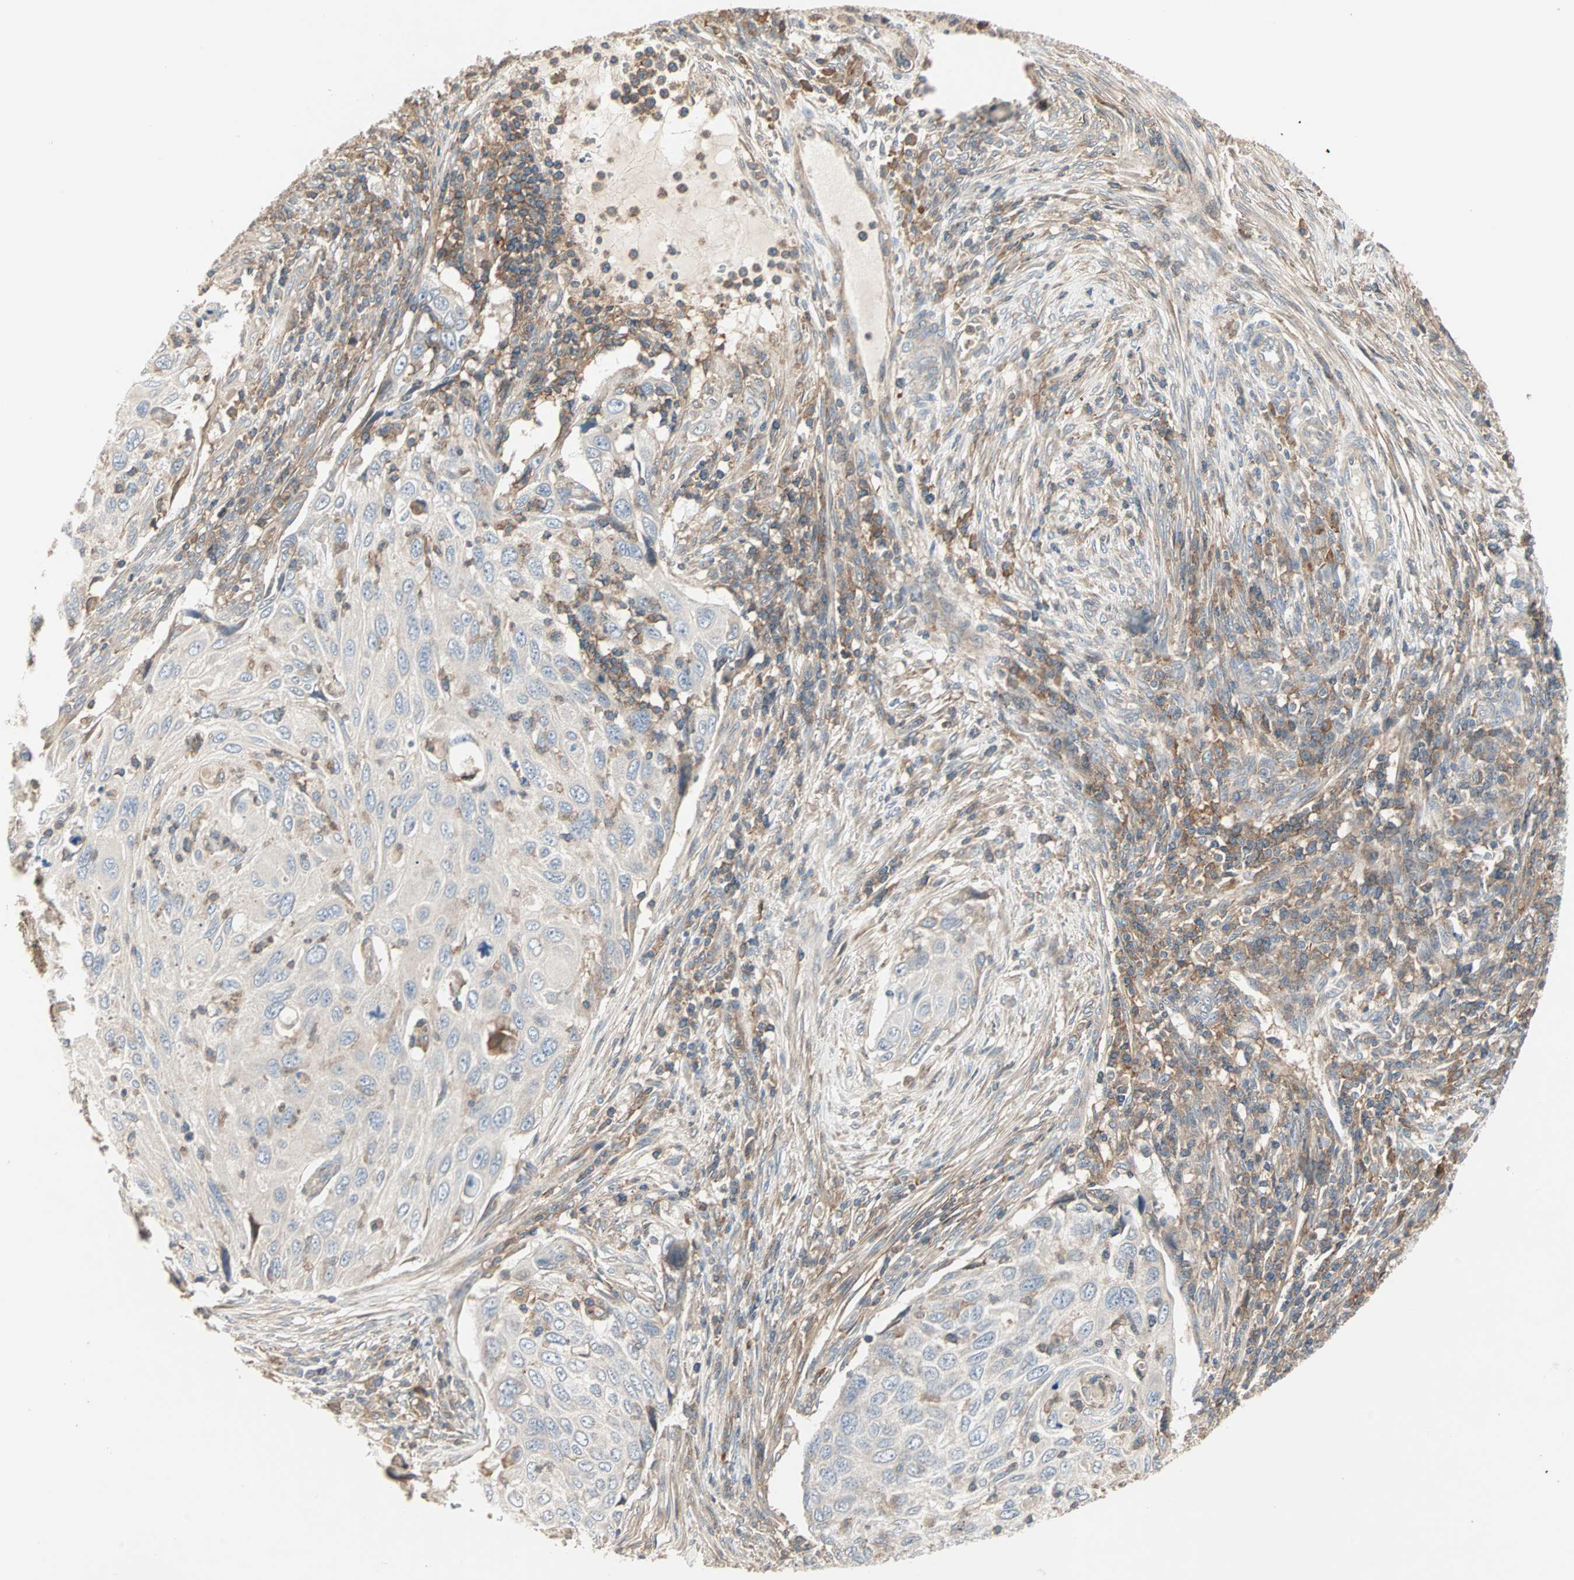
{"staining": {"intensity": "weak", "quantity": "25%-75%", "location": "cytoplasmic/membranous"}, "tissue": "cervical cancer", "cell_type": "Tumor cells", "image_type": "cancer", "snomed": [{"axis": "morphology", "description": "Squamous cell carcinoma, NOS"}, {"axis": "topography", "description": "Cervix"}], "caption": "Protein expression analysis of human squamous cell carcinoma (cervical) reveals weak cytoplasmic/membranous positivity in approximately 25%-75% of tumor cells. Using DAB (brown) and hematoxylin (blue) stains, captured at high magnification using brightfield microscopy.", "gene": "GNAI2", "patient": {"sex": "female", "age": 70}}